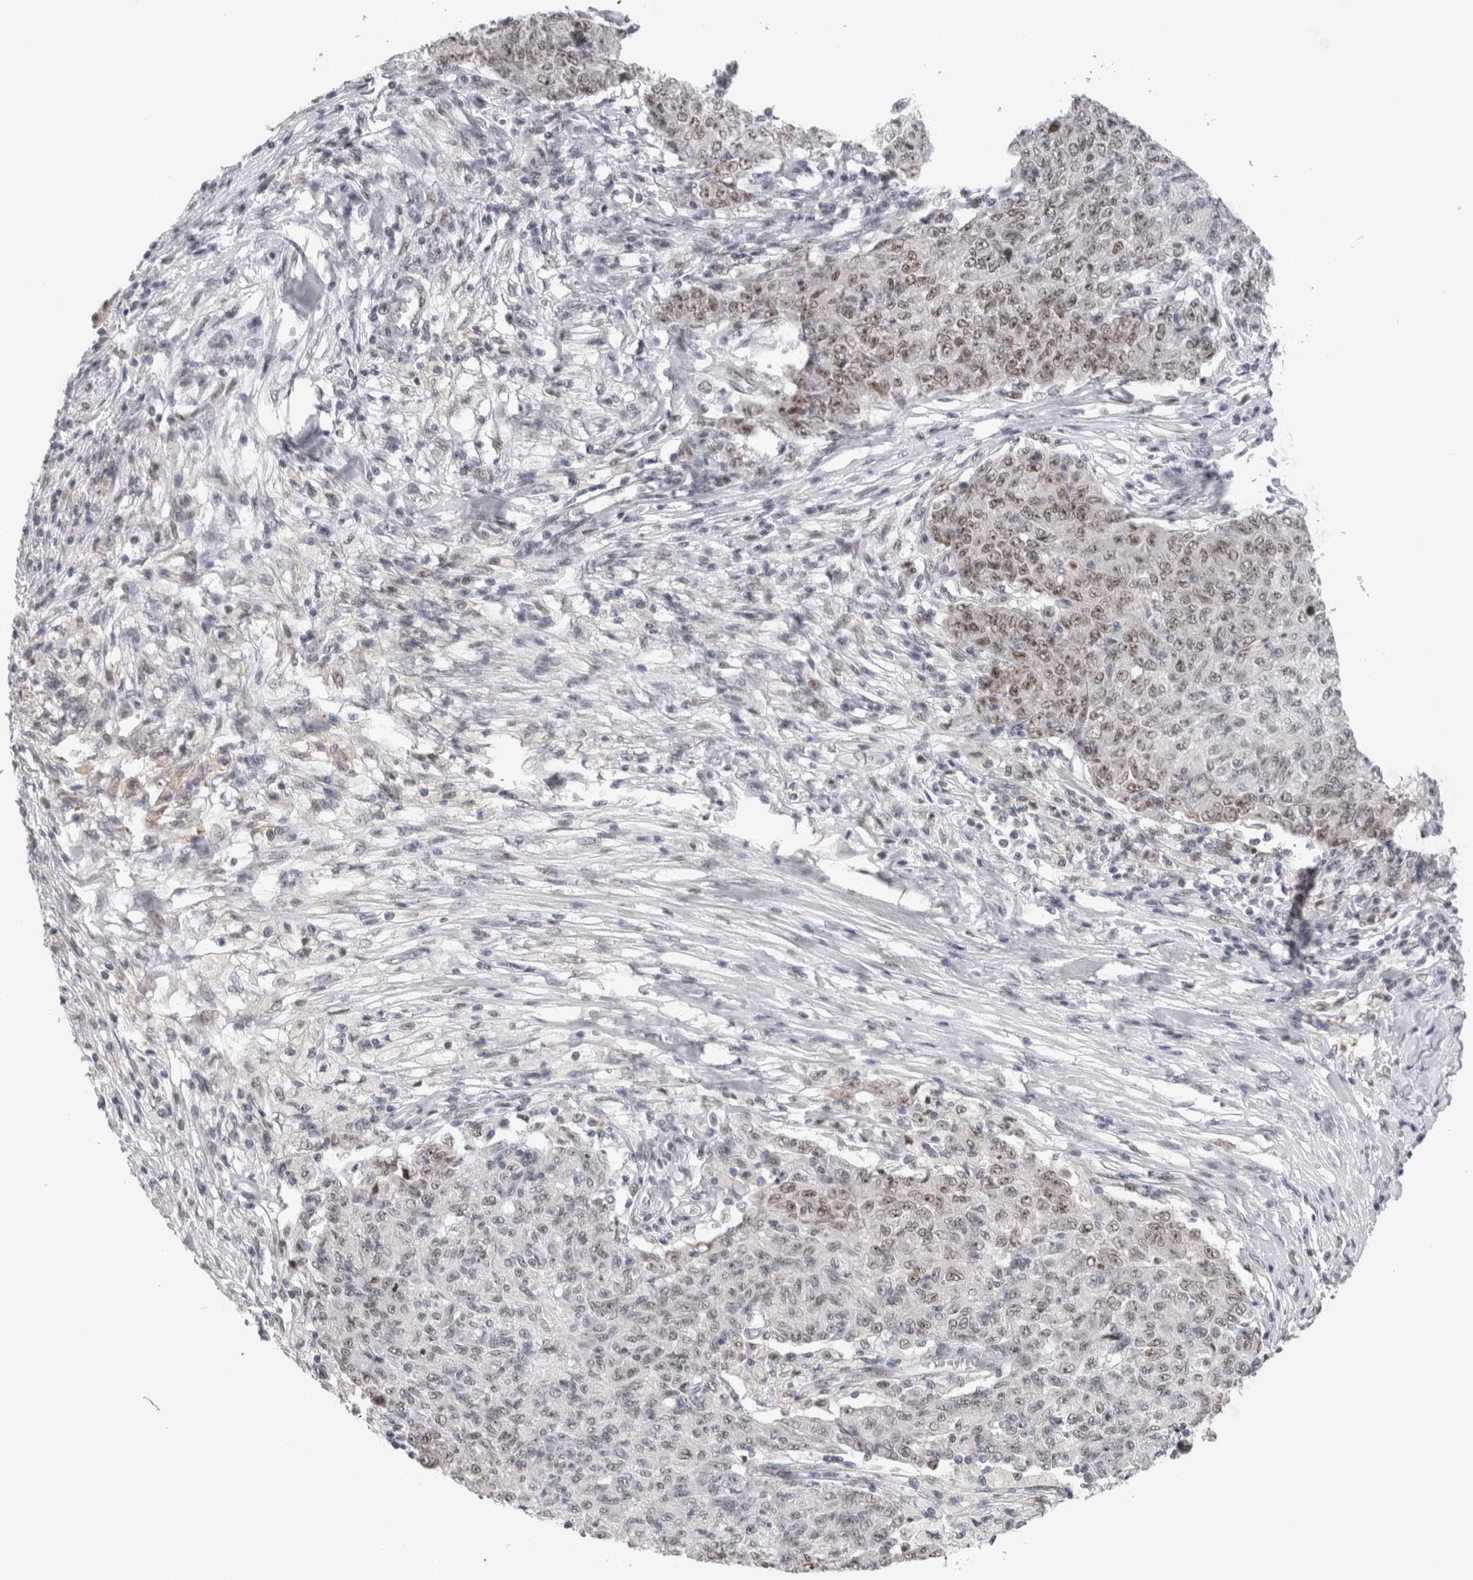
{"staining": {"intensity": "weak", "quantity": "25%-75%", "location": "nuclear"}, "tissue": "ovarian cancer", "cell_type": "Tumor cells", "image_type": "cancer", "snomed": [{"axis": "morphology", "description": "Carcinoma, endometroid"}, {"axis": "topography", "description": "Ovary"}], "caption": "Brown immunohistochemical staining in ovarian endometroid carcinoma displays weak nuclear staining in approximately 25%-75% of tumor cells.", "gene": "ZNF521", "patient": {"sex": "female", "age": 42}}